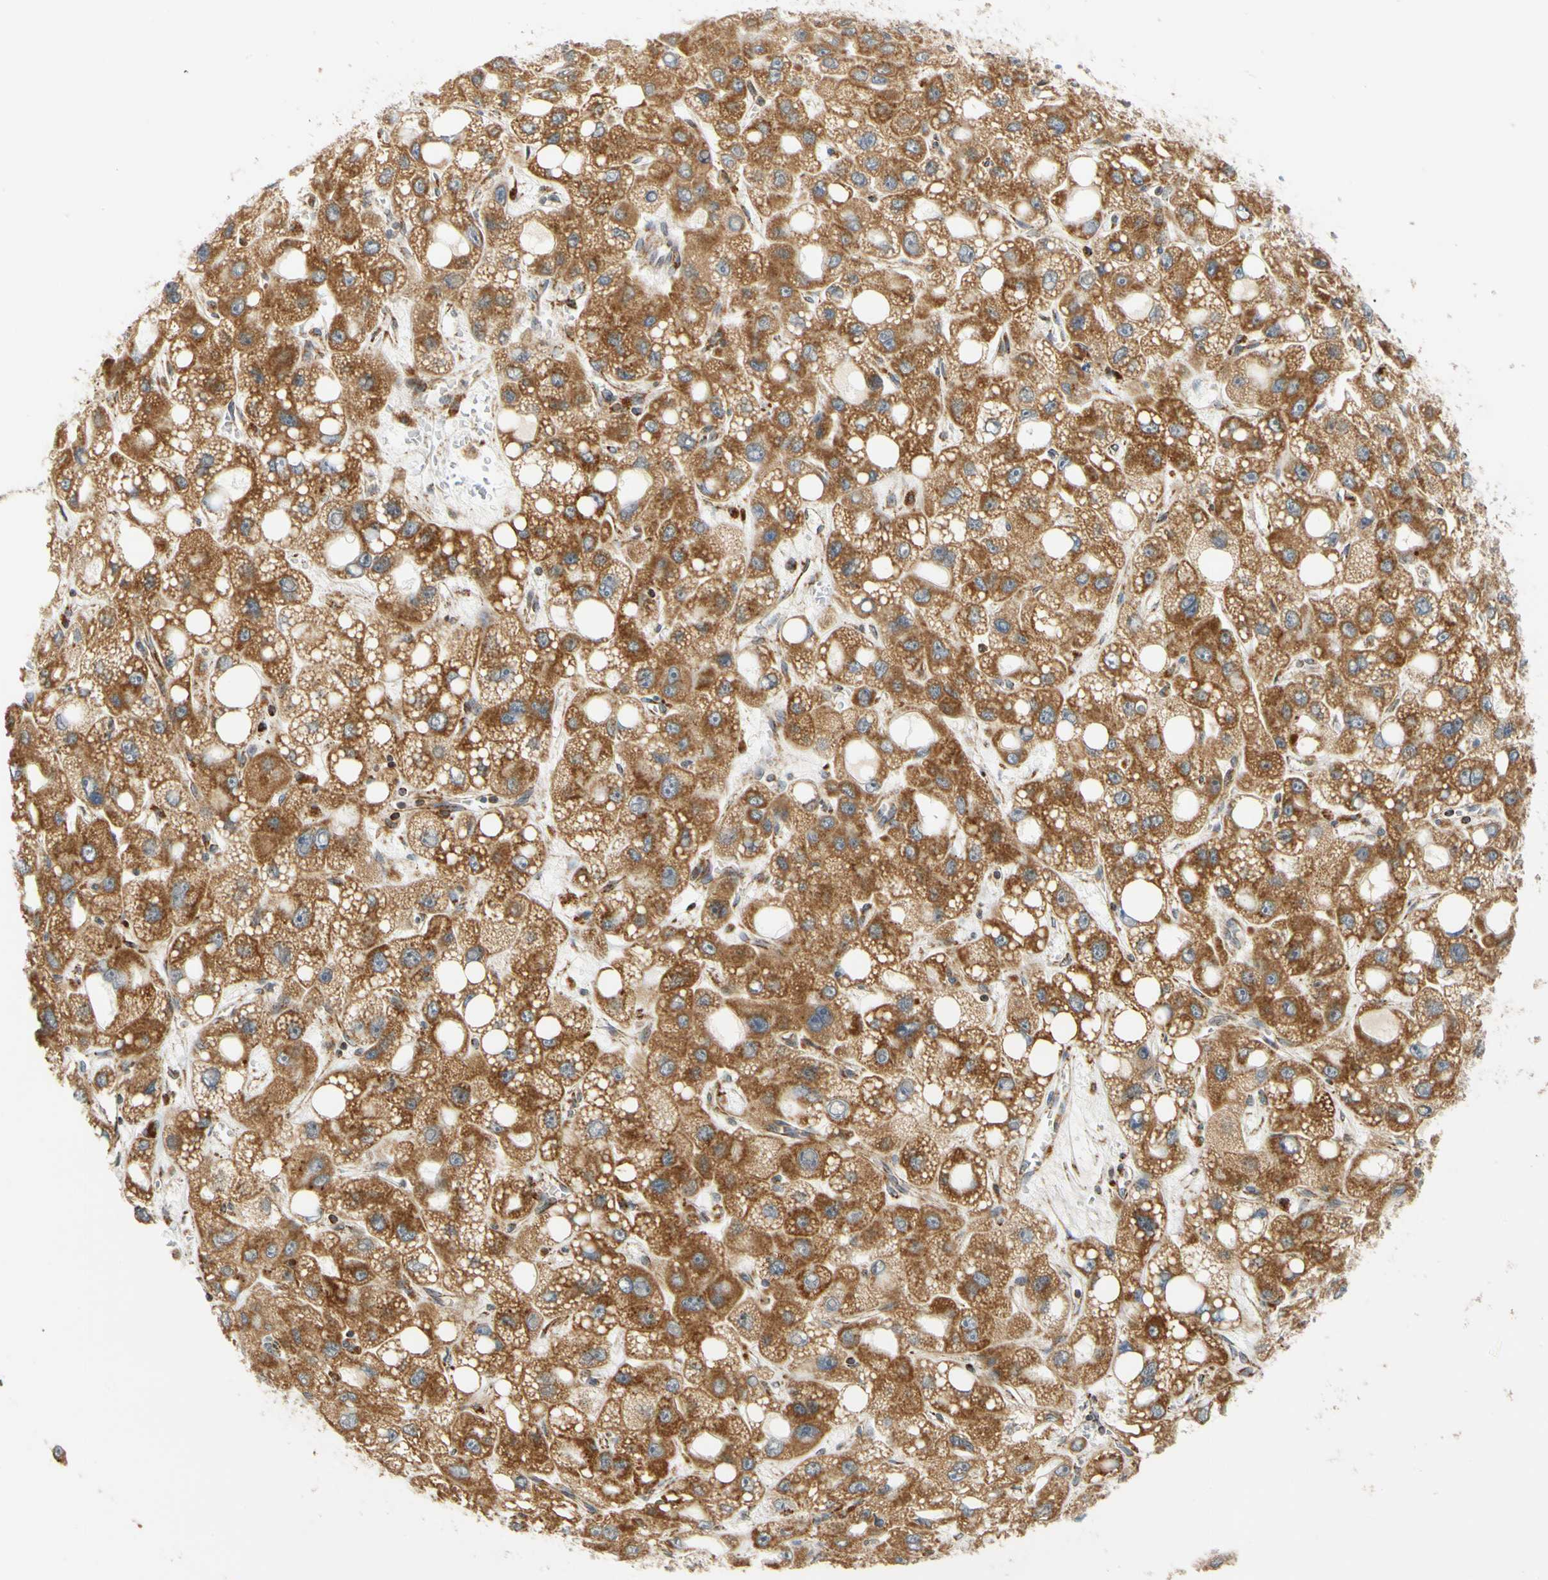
{"staining": {"intensity": "strong", "quantity": ">75%", "location": "cytoplasmic/membranous"}, "tissue": "liver cancer", "cell_type": "Tumor cells", "image_type": "cancer", "snomed": [{"axis": "morphology", "description": "Carcinoma, Hepatocellular, NOS"}, {"axis": "topography", "description": "Liver"}], "caption": "Immunohistochemical staining of liver hepatocellular carcinoma exhibits strong cytoplasmic/membranous protein positivity in about >75% of tumor cells.", "gene": "SFXN3", "patient": {"sex": "male", "age": 55}}